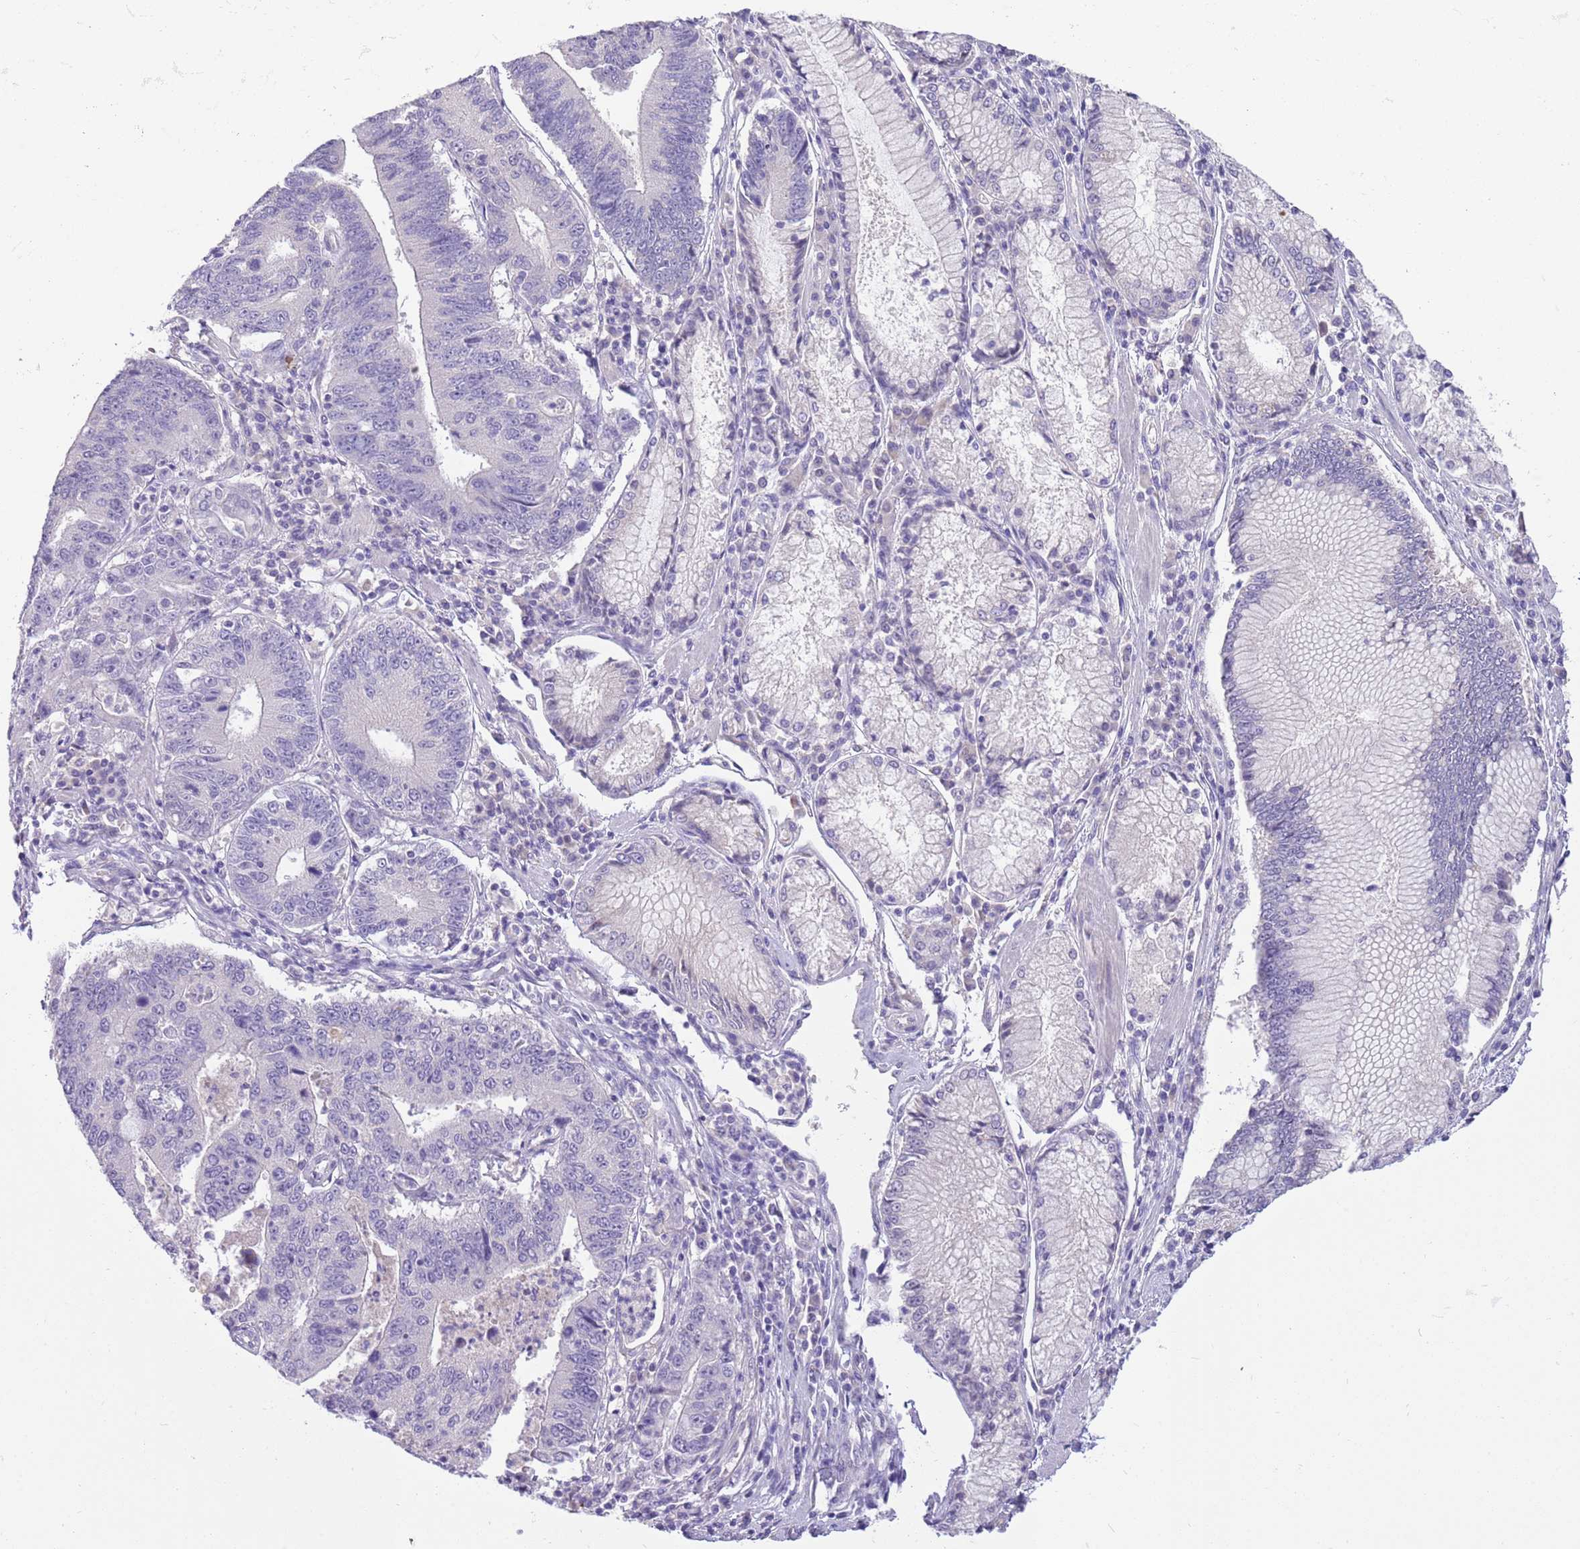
{"staining": {"intensity": "negative", "quantity": "none", "location": "none"}, "tissue": "stomach cancer", "cell_type": "Tumor cells", "image_type": "cancer", "snomed": [{"axis": "morphology", "description": "Adenocarcinoma, NOS"}, {"axis": "topography", "description": "Stomach"}], "caption": "High magnification brightfield microscopy of stomach cancer (adenocarcinoma) stained with DAB (brown) and counterstained with hematoxylin (blue): tumor cells show no significant positivity.", "gene": "SFTPA1", "patient": {"sex": "male", "age": 59}}